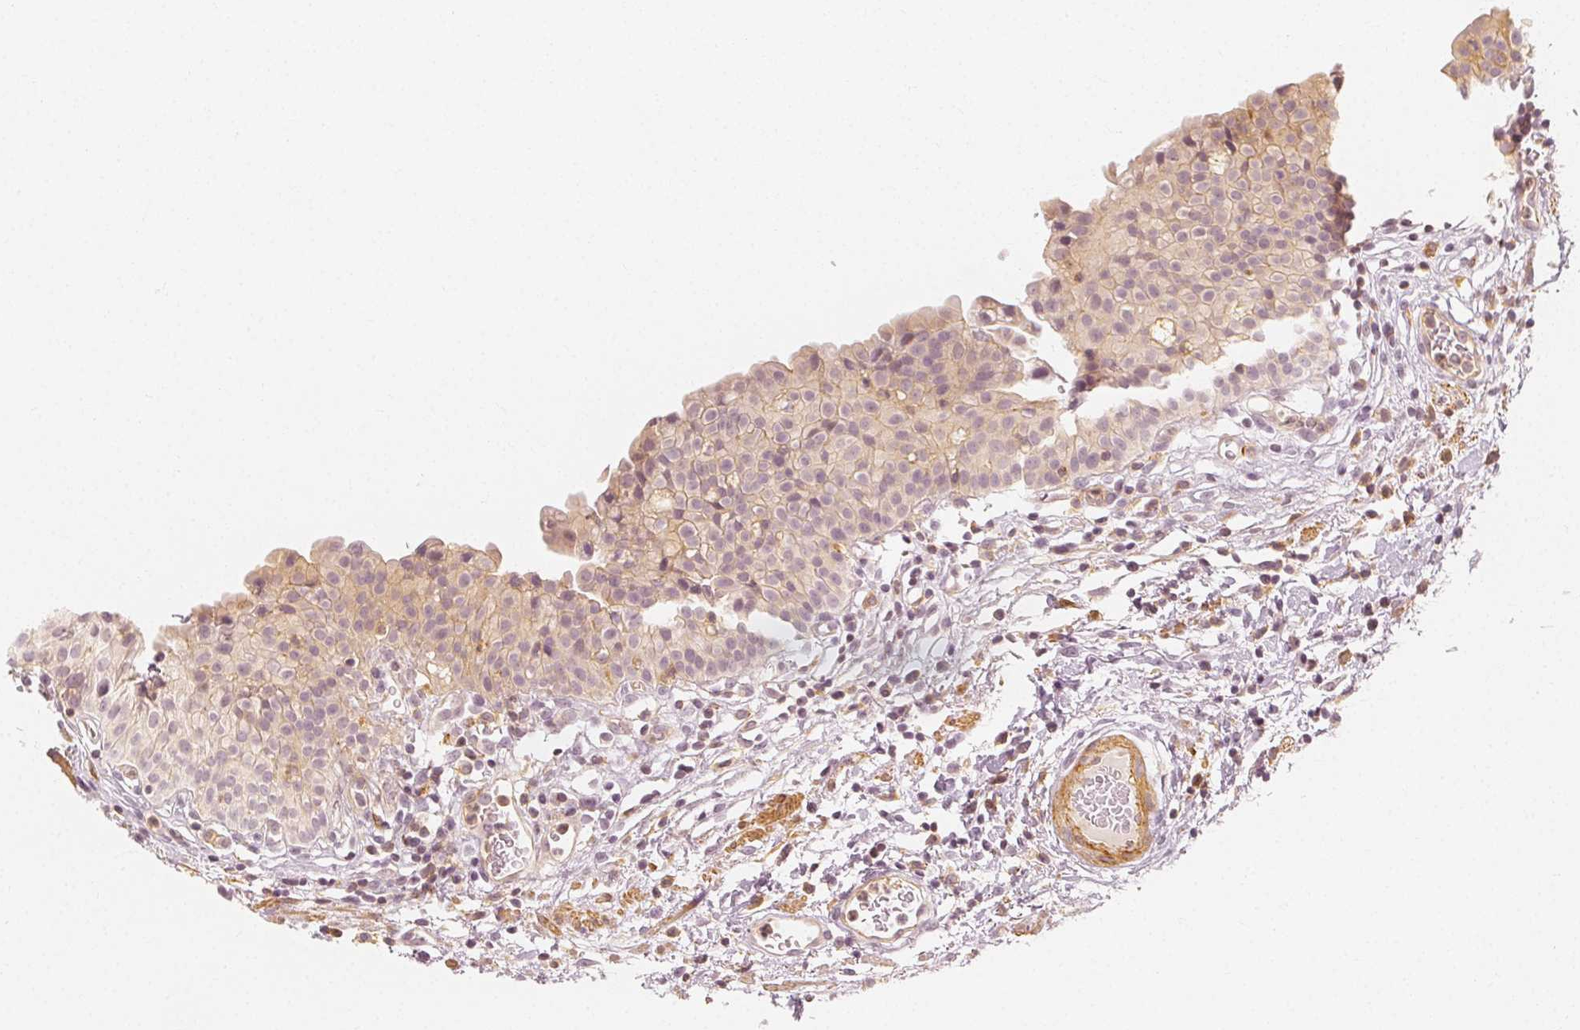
{"staining": {"intensity": "weak", "quantity": "<25%", "location": "cytoplasmic/membranous"}, "tissue": "urinary bladder", "cell_type": "Urothelial cells", "image_type": "normal", "snomed": [{"axis": "morphology", "description": "Normal tissue, NOS"}, {"axis": "morphology", "description": "Inflammation, NOS"}, {"axis": "topography", "description": "Urinary bladder"}], "caption": "IHC photomicrograph of normal urinary bladder: urinary bladder stained with DAB displays no significant protein positivity in urothelial cells. (DAB immunohistochemistry (IHC), high magnification).", "gene": "ARHGAP26", "patient": {"sex": "male", "age": 57}}